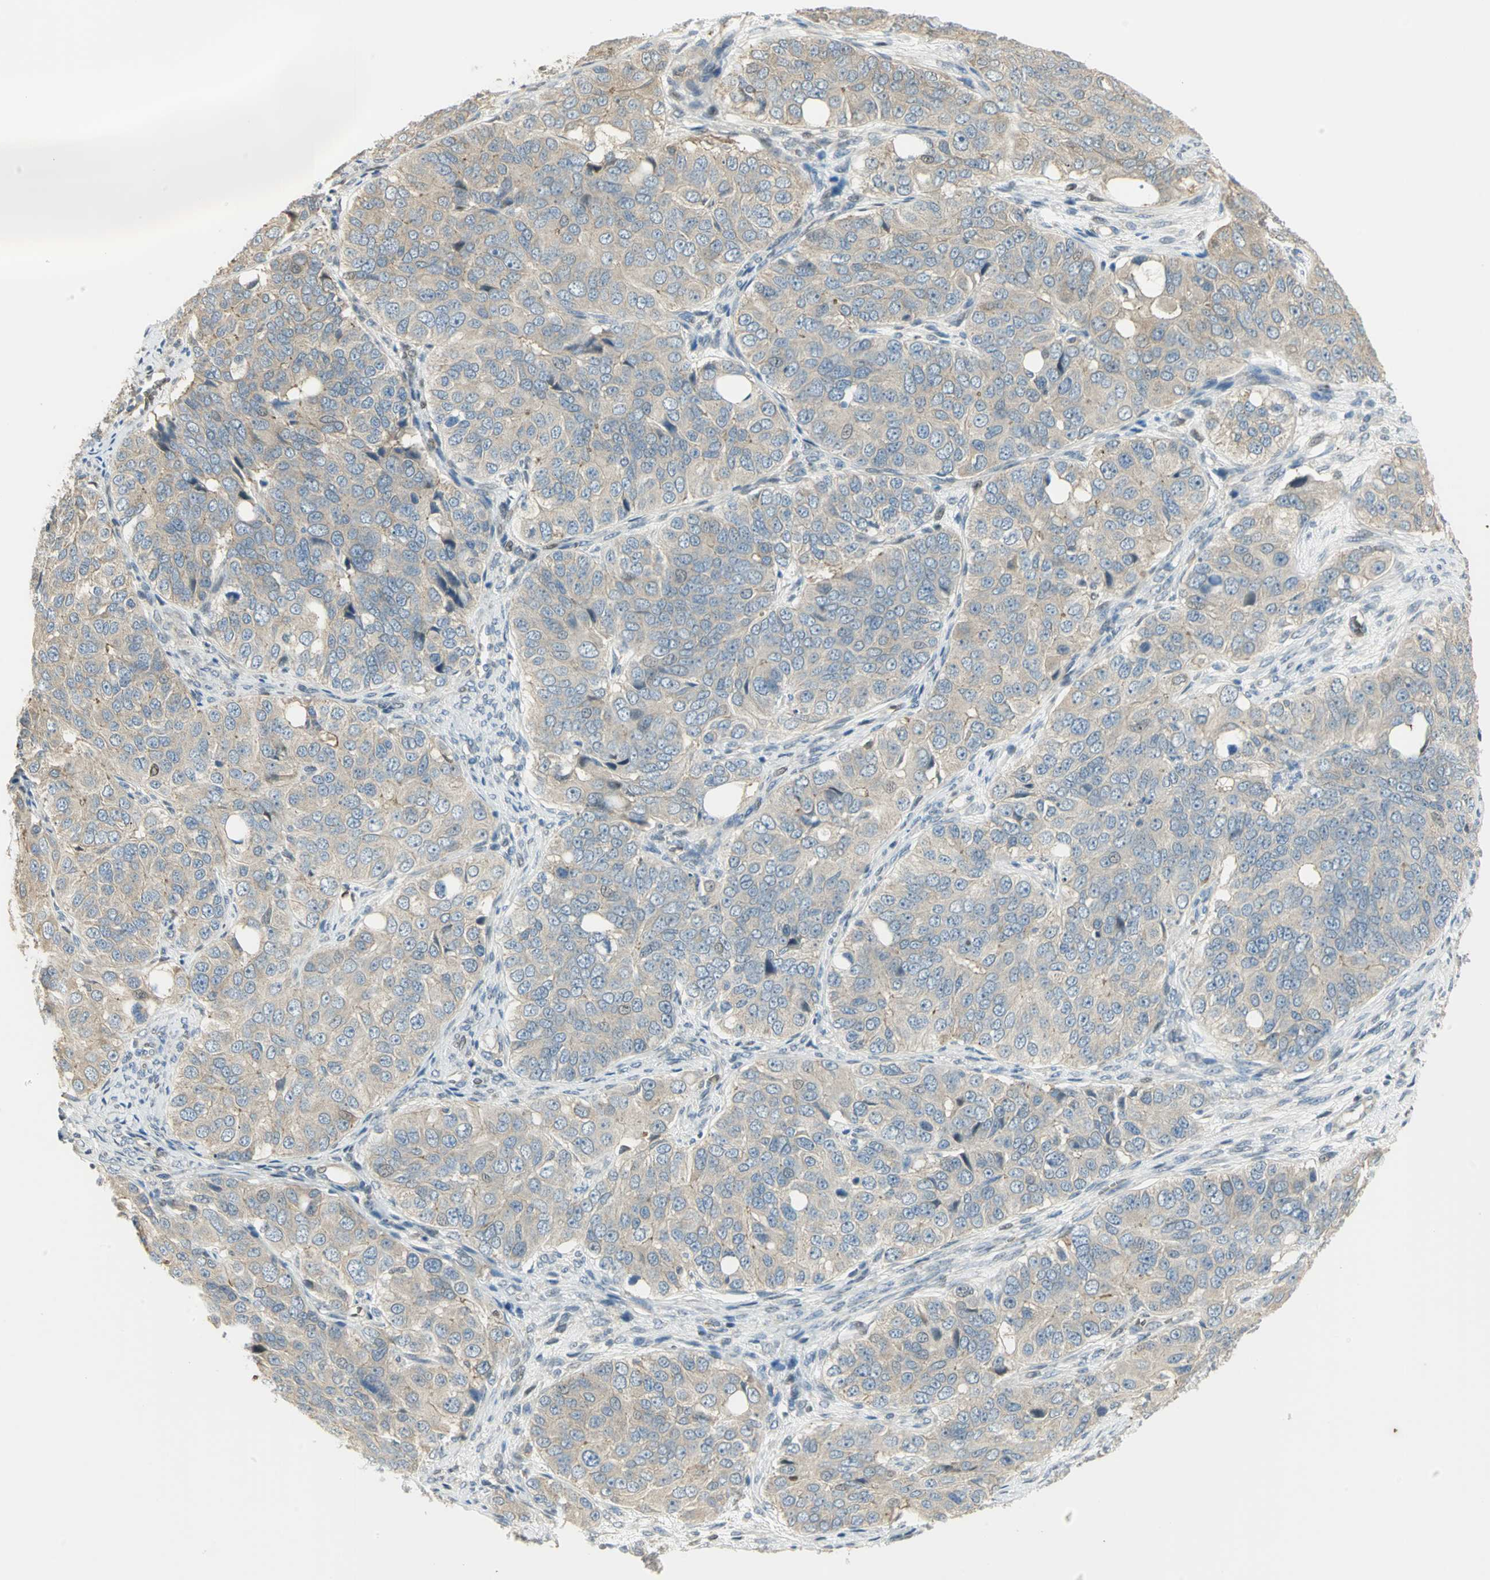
{"staining": {"intensity": "weak", "quantity": ">75%", "location": "cytoplasmic/membranous"}, "tissue": "ovarian cancer", "cell_type": "Tumor cells", "image_type": "cancer", "snomed": [{"axis": "morphology", "description": "Carcinoma, endometroid"}, {"axis": "topography", "description": "Ovary"}], "caption": "A brown stain shows weak cytoplasmic/membranous expression of a protein in human endometroid carcinoma (ovarian) tumor cells. The staining was performed using DAB (3,3'-diaminobenzidine) to visualize the protein expression in brown, while the nuclei were stained in blue with hematoxylin (Magnification: 20x).", "gene": "ANK1", "patient": {"sex": "female", "age": 51}}